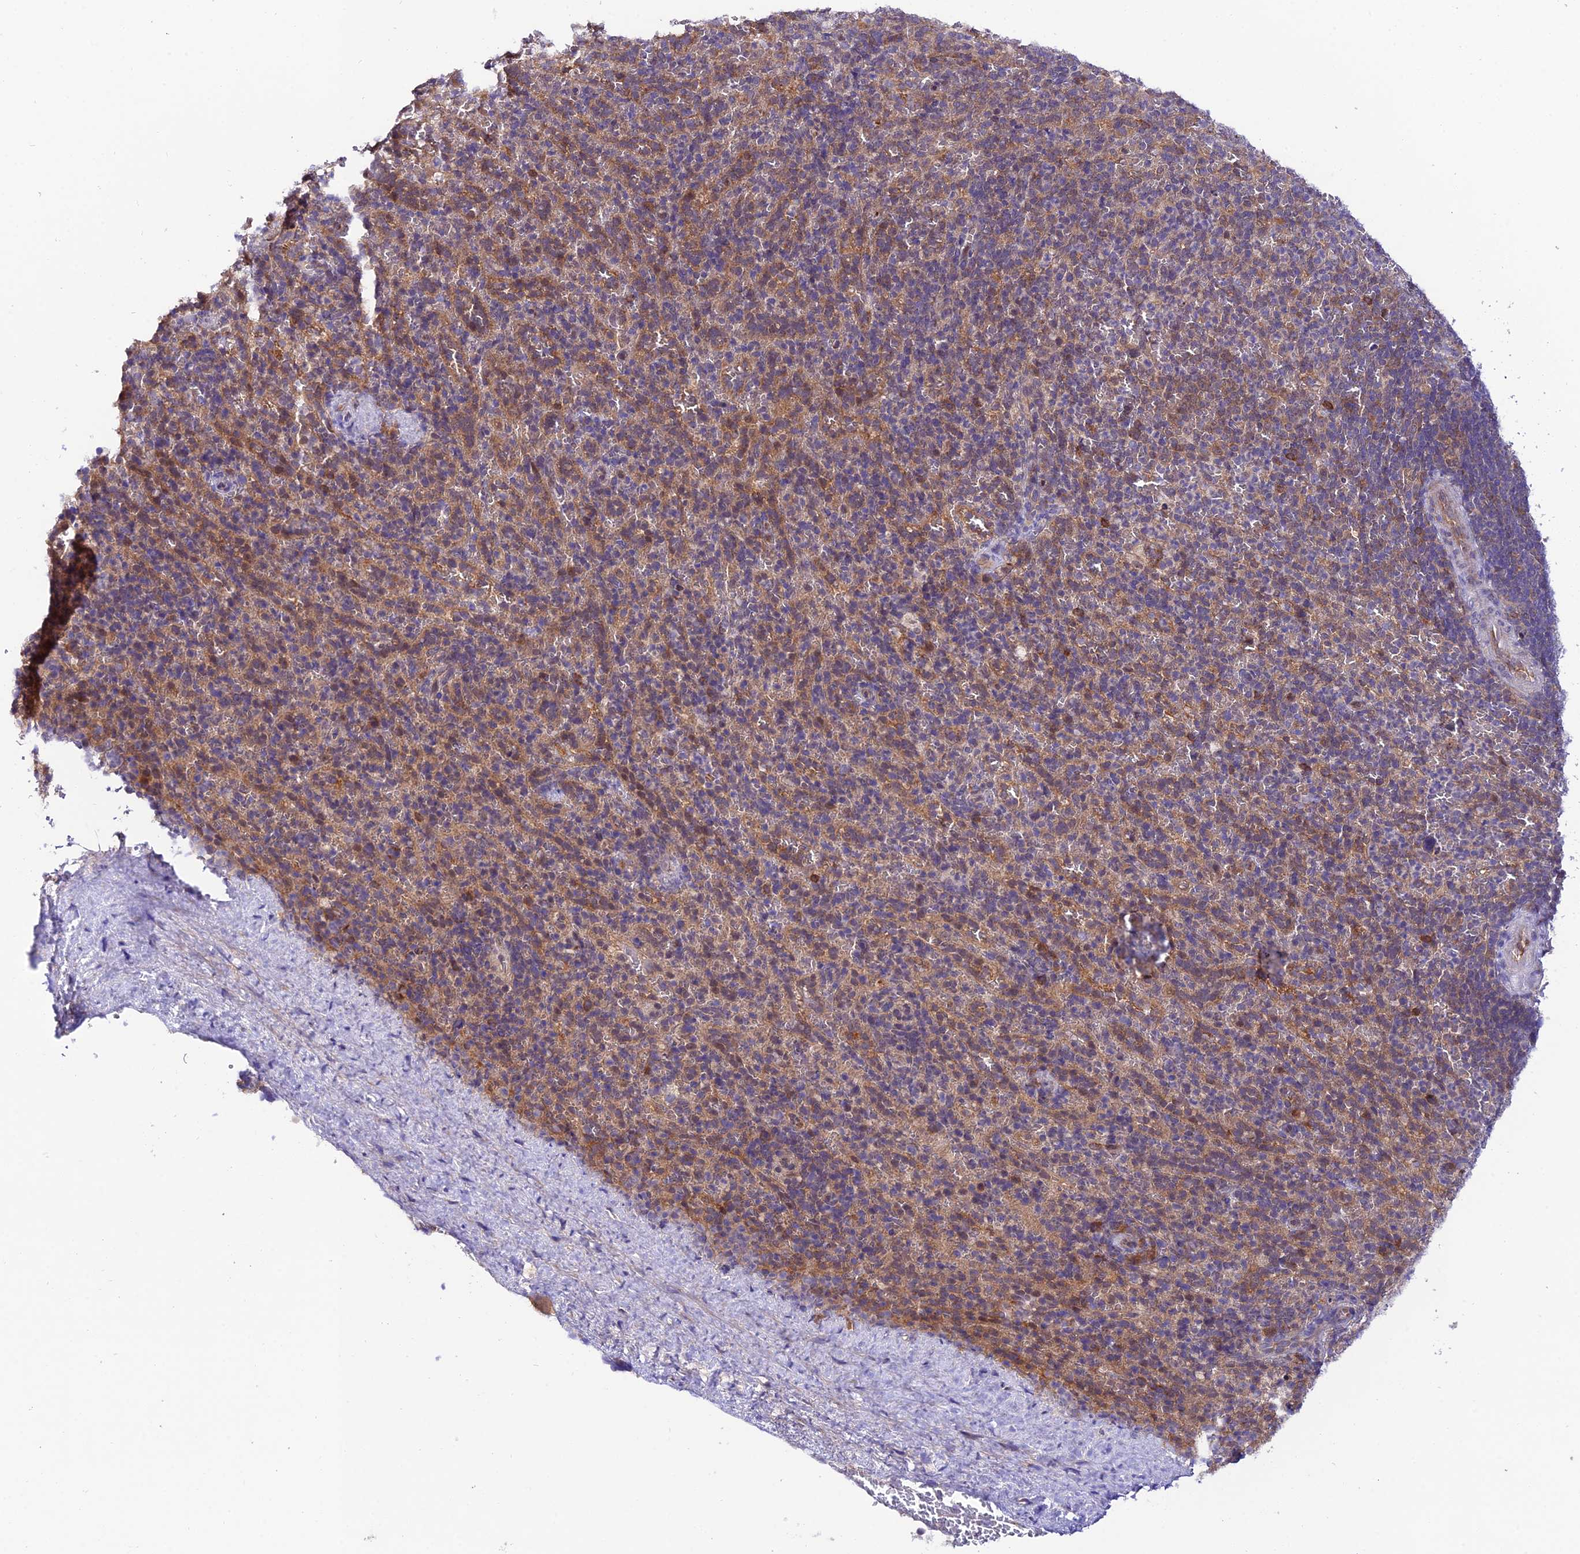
{"staining": {"intensity": "negative", "quantity": "none", "location": "none"}, "tissue": "spleen", "cell_type": "Cells in red pulp", "image_type": "normal", "snomed": [{"axis": "morphology", "description": "Normal tissue, NOS"}, {"axis": "topography", "description": "Spleen"}], "caption": "Immunohistochemistry (IHC) micrograph of benign spleen: spleen stained with DAB exhibits no significant protein positivity in cells in red pulp. The staining is performed using DAB (3,3'-diaminobenzidine) brown chromogen with nuclei counter-stained in using hematoxylin.", "gene": "TRIM40", "patient": {"sex": "female", "age": 21}}